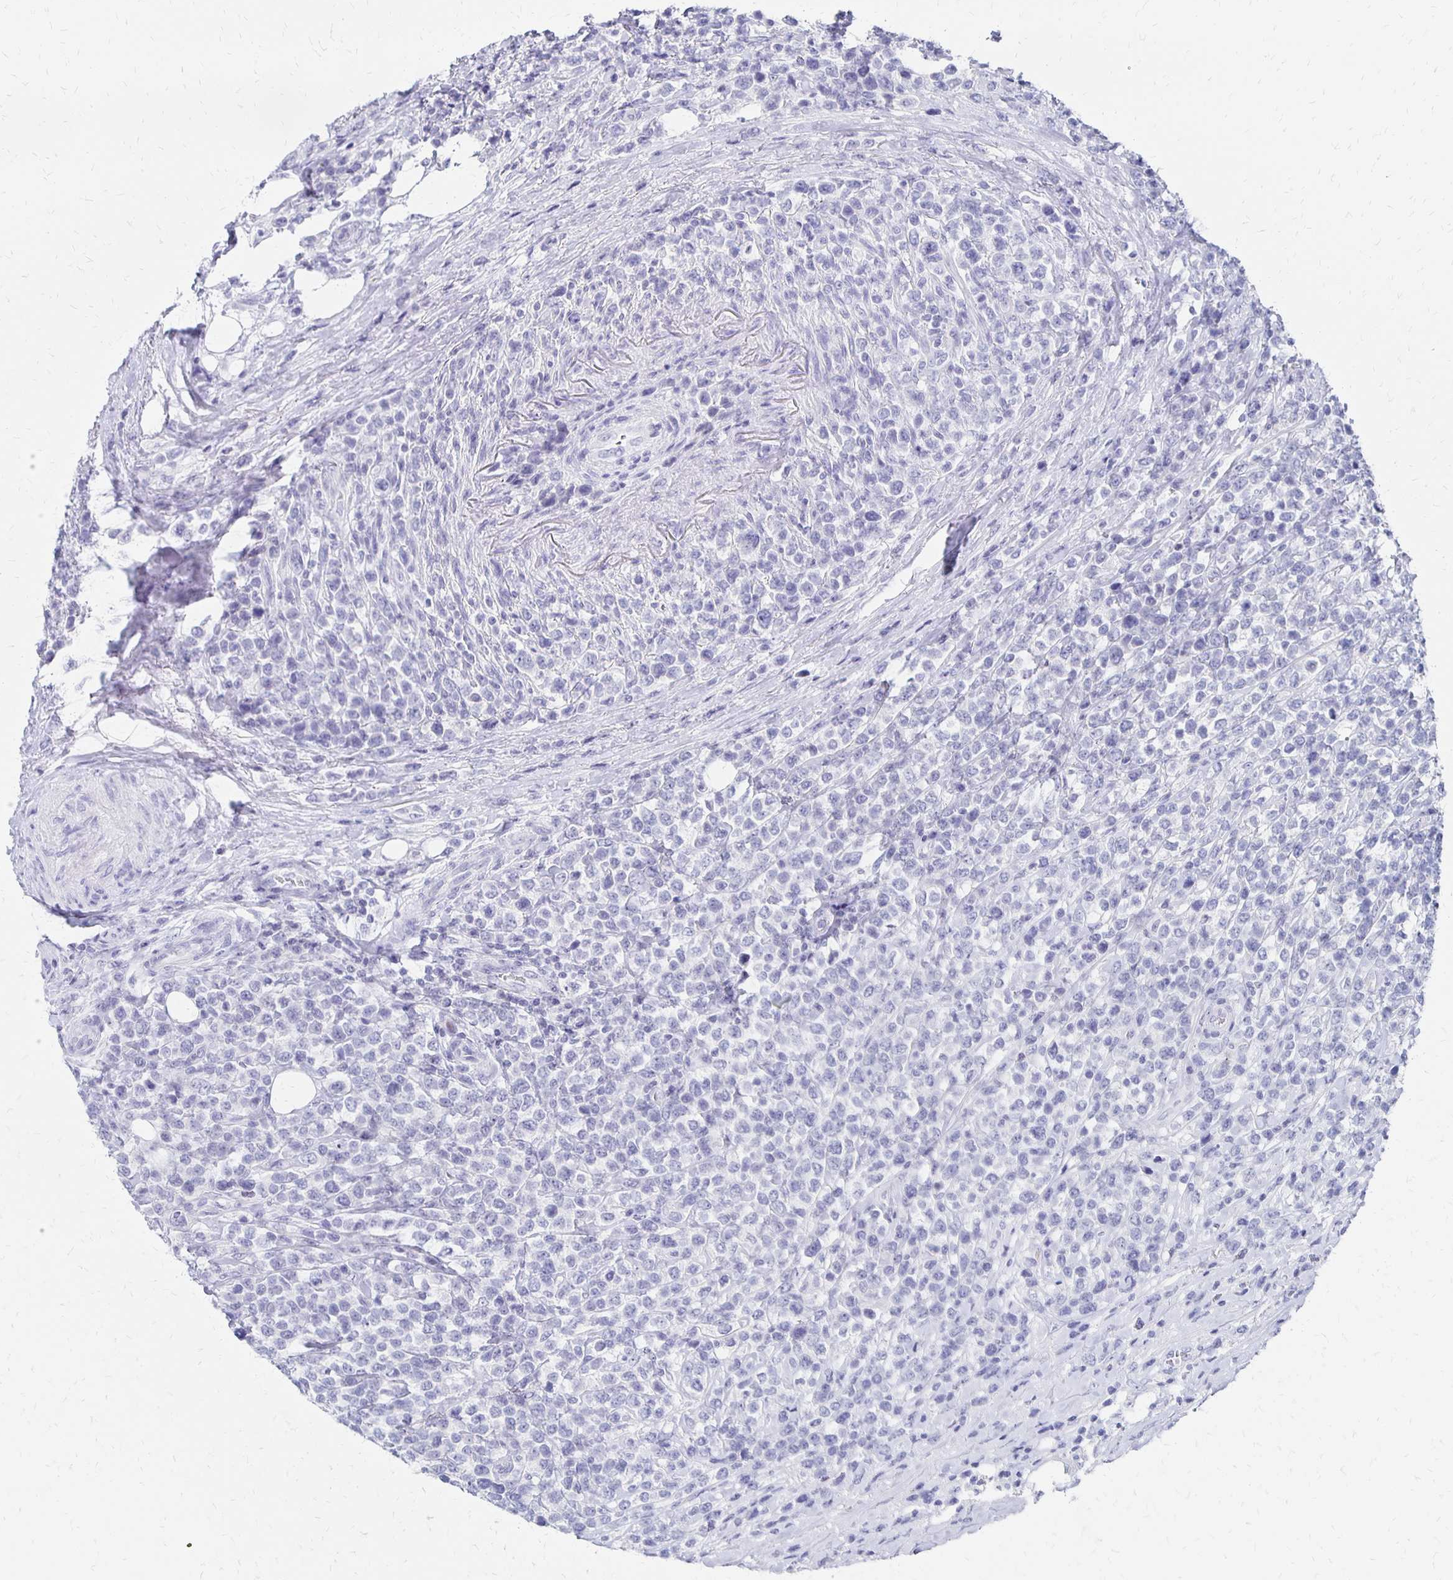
{"staining": {"intensity": "negative", "quantity": "none", "location": "none"}, "tissue": "lymphoma", "cell_type": "Tumor cells", "image_type": "cancer", "snomed": [{"axis": "morphology", "description": "Malignant lymphoma, non-Hodgkin's type, High grade"}, {"axis": "topography", "description": "Soft tissue"}], "caption": "This is an immunohistochemistry (IHC) micrograph of human lymphoma. There is no expression in tumor cells.", "gene": "SYT2", "patient": {"sex": "female", "age": 56}}